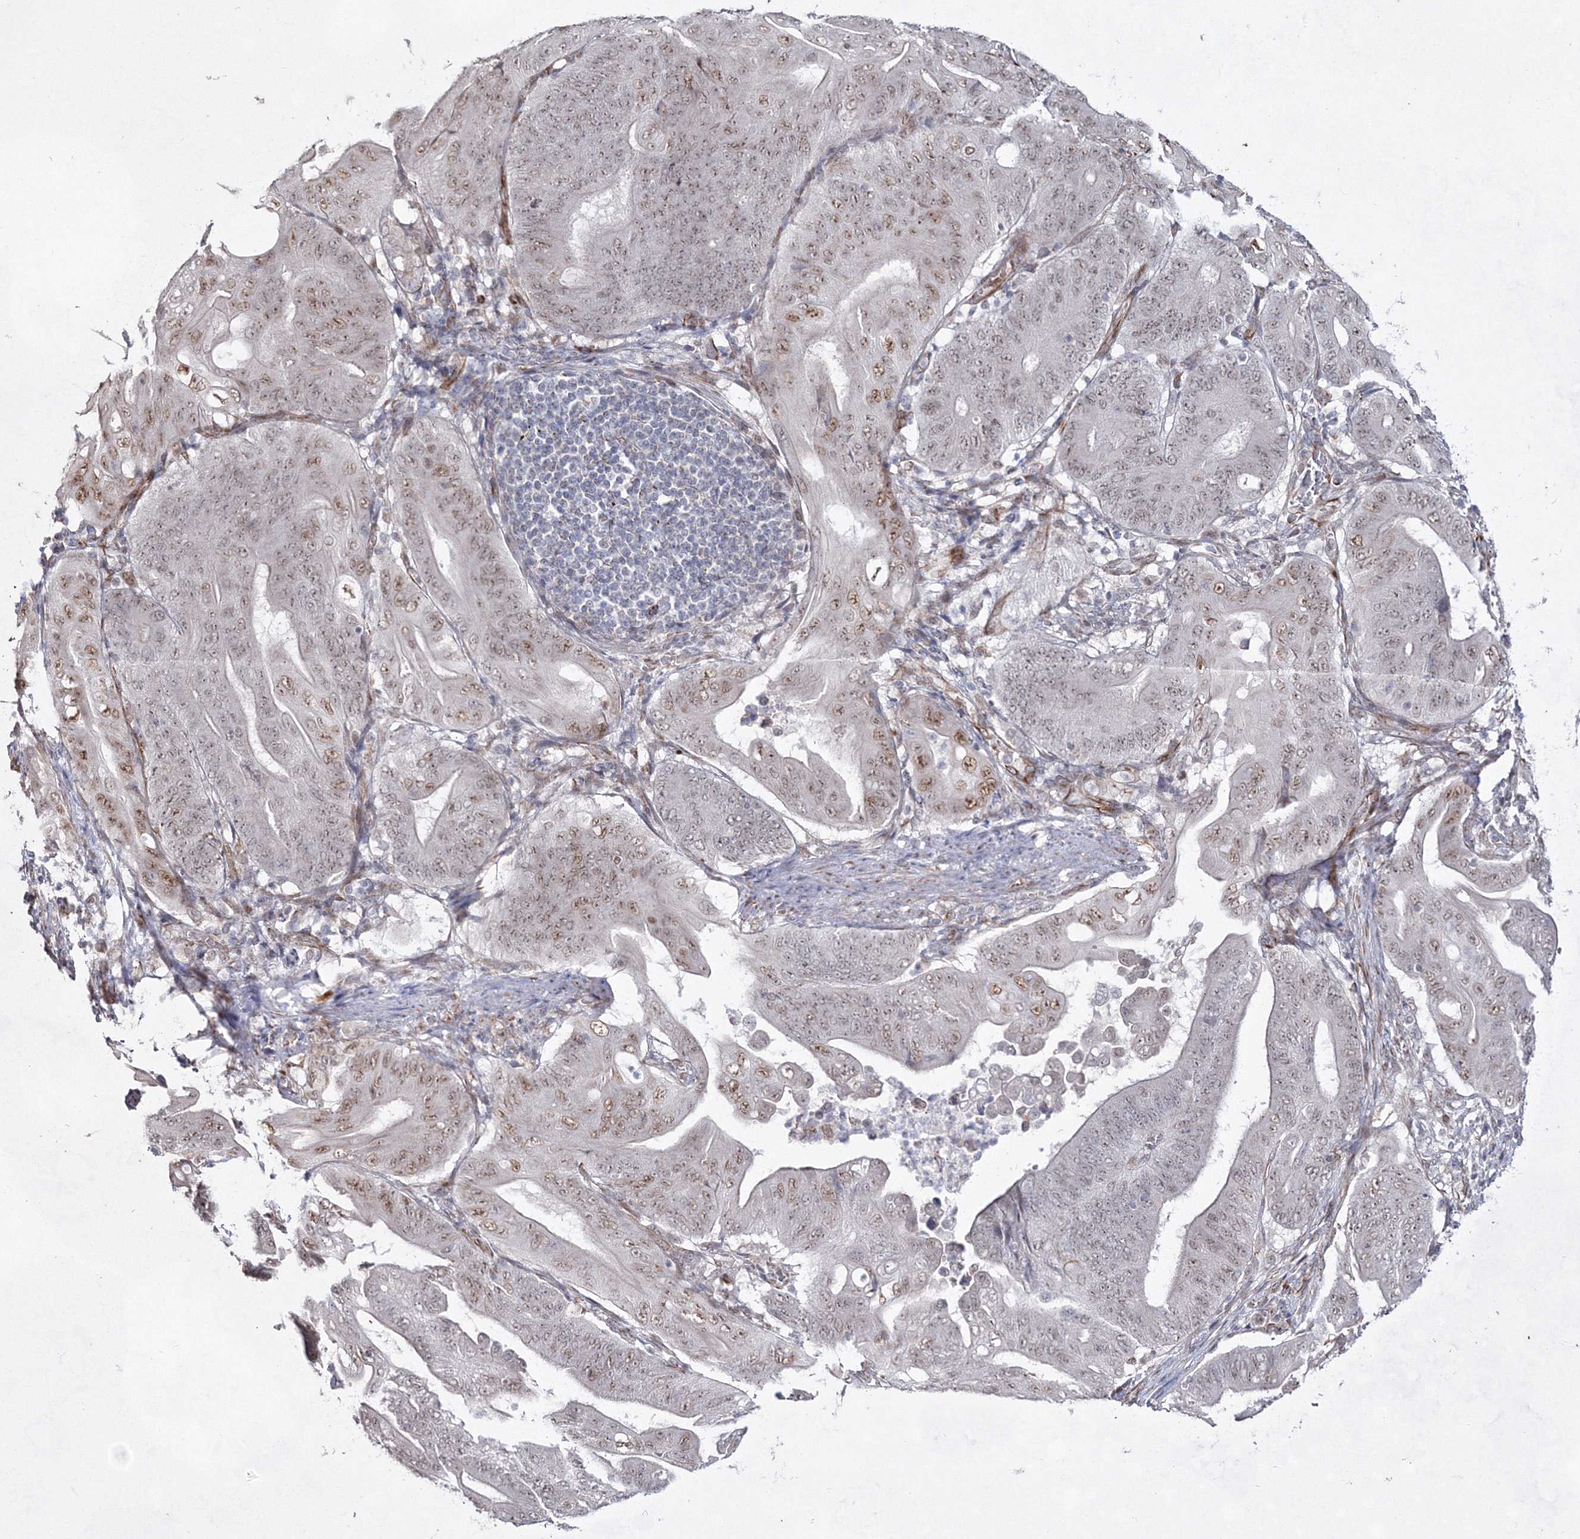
{"staining": {"intensity": "weak", "quantity": ">75%", "location": "nuclear"}, "tissue": "stomach cancer", "cell_type": "Tumor cells", "image_type": "cancer", "snomed": [{"axis": "morphology", "description": "Adenocarcinoma, NOS"}, {"axis": "topography", "description": "Stomach"}], "caption": "This image exhibits stomach cancer stained with immunohistochemistry (IHC) to label a protein in brown. The nuclear of tumor cells show weak positivity for the protein. Nuclei are counter-stained blue.", "gene": "SNIP1", "patient": {"sex": "female", "age": 73}}